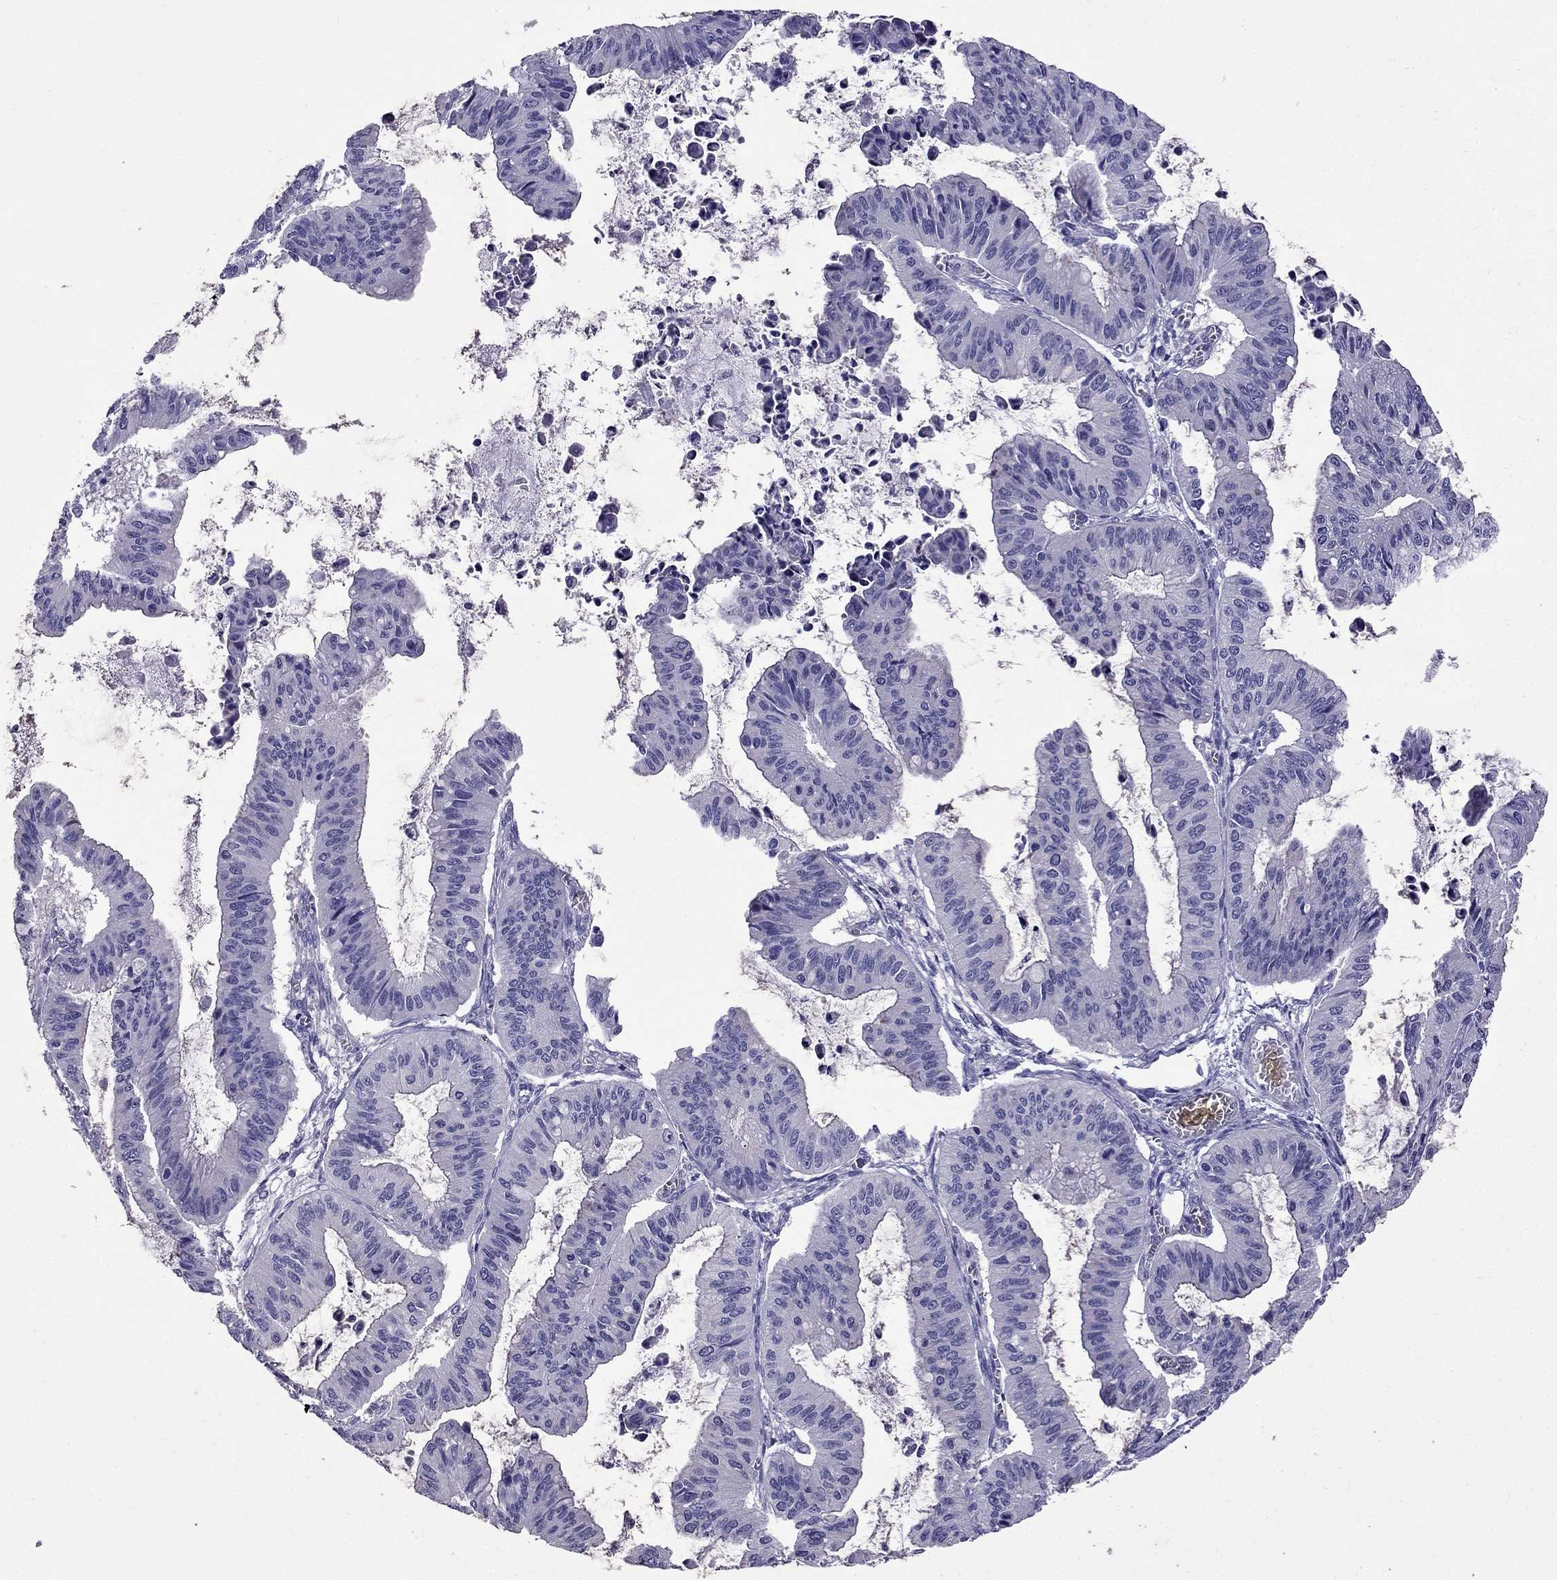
{"staining": {"intensity": "negative", "quantity": "none", "location": "none"}, "tissue": "ovarian cancer", "cell_type": "Tumor cells", "image_type": "cancer", "snomed": [{"axis": "morphology", "description": "Cystadenocarcinoma, mucinous, NOS"}, {"axis": "topography", "description": "Ovary"}], "caption": "Tumor cells are negative for brown protein staining in ovarian cancer (mucinous cystadenocarcinoma).", "gene": "OXCT2", "patient": {"sex": "female", "age": 72}}